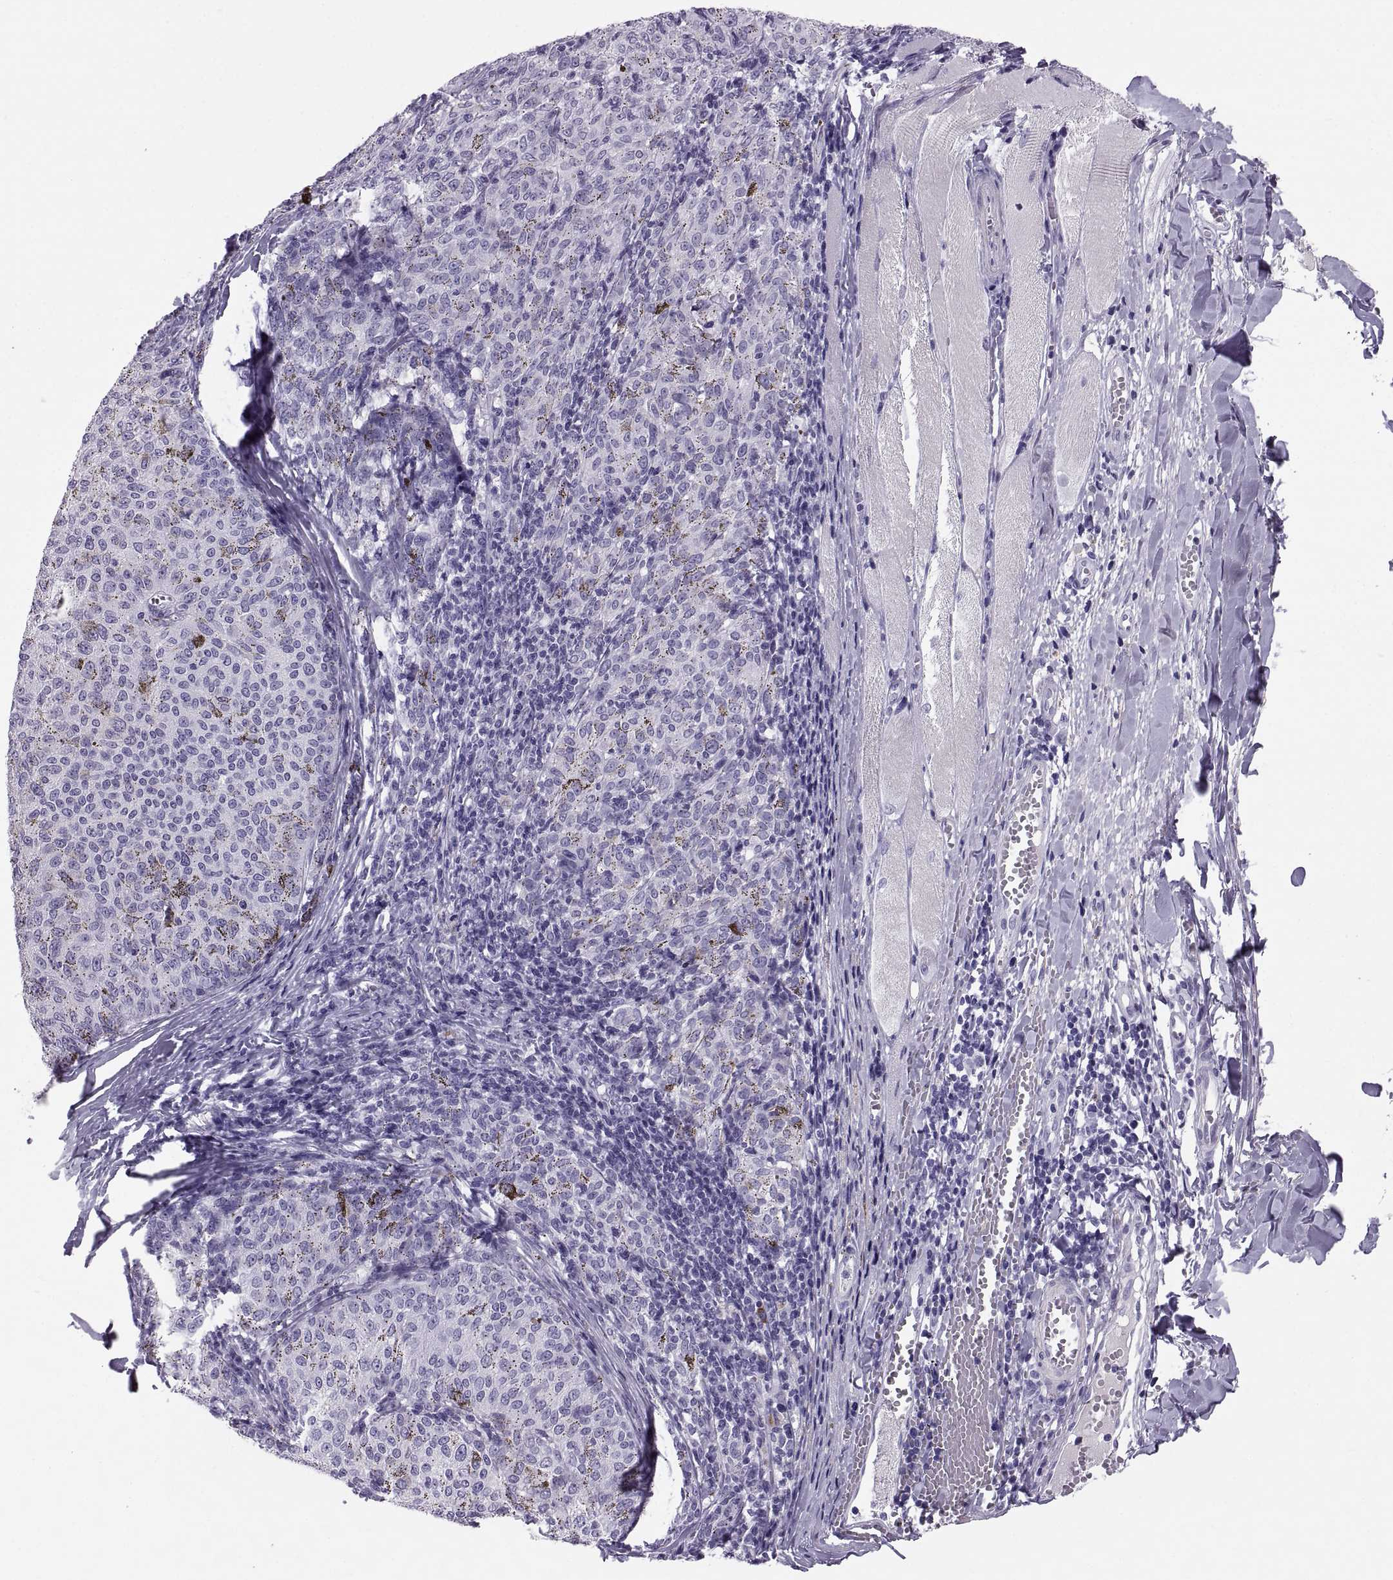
{"staining": {"intensity": "negative", "quantity": "none", "location": "none"}, "tissue": "melanoma", "cell_type": "Tumor cells", "image_type": "cancer", "snomed": [{"axis": "morphology", "description": "Malignant melanoma, NOS"}, {"axis": "topography", "description": "Skin"}], "caption": "Tumor cells are negative for brown protein staining in melanoma.", "gene": "CT47A10", "patient": {"sex": "female", "age": 72}}